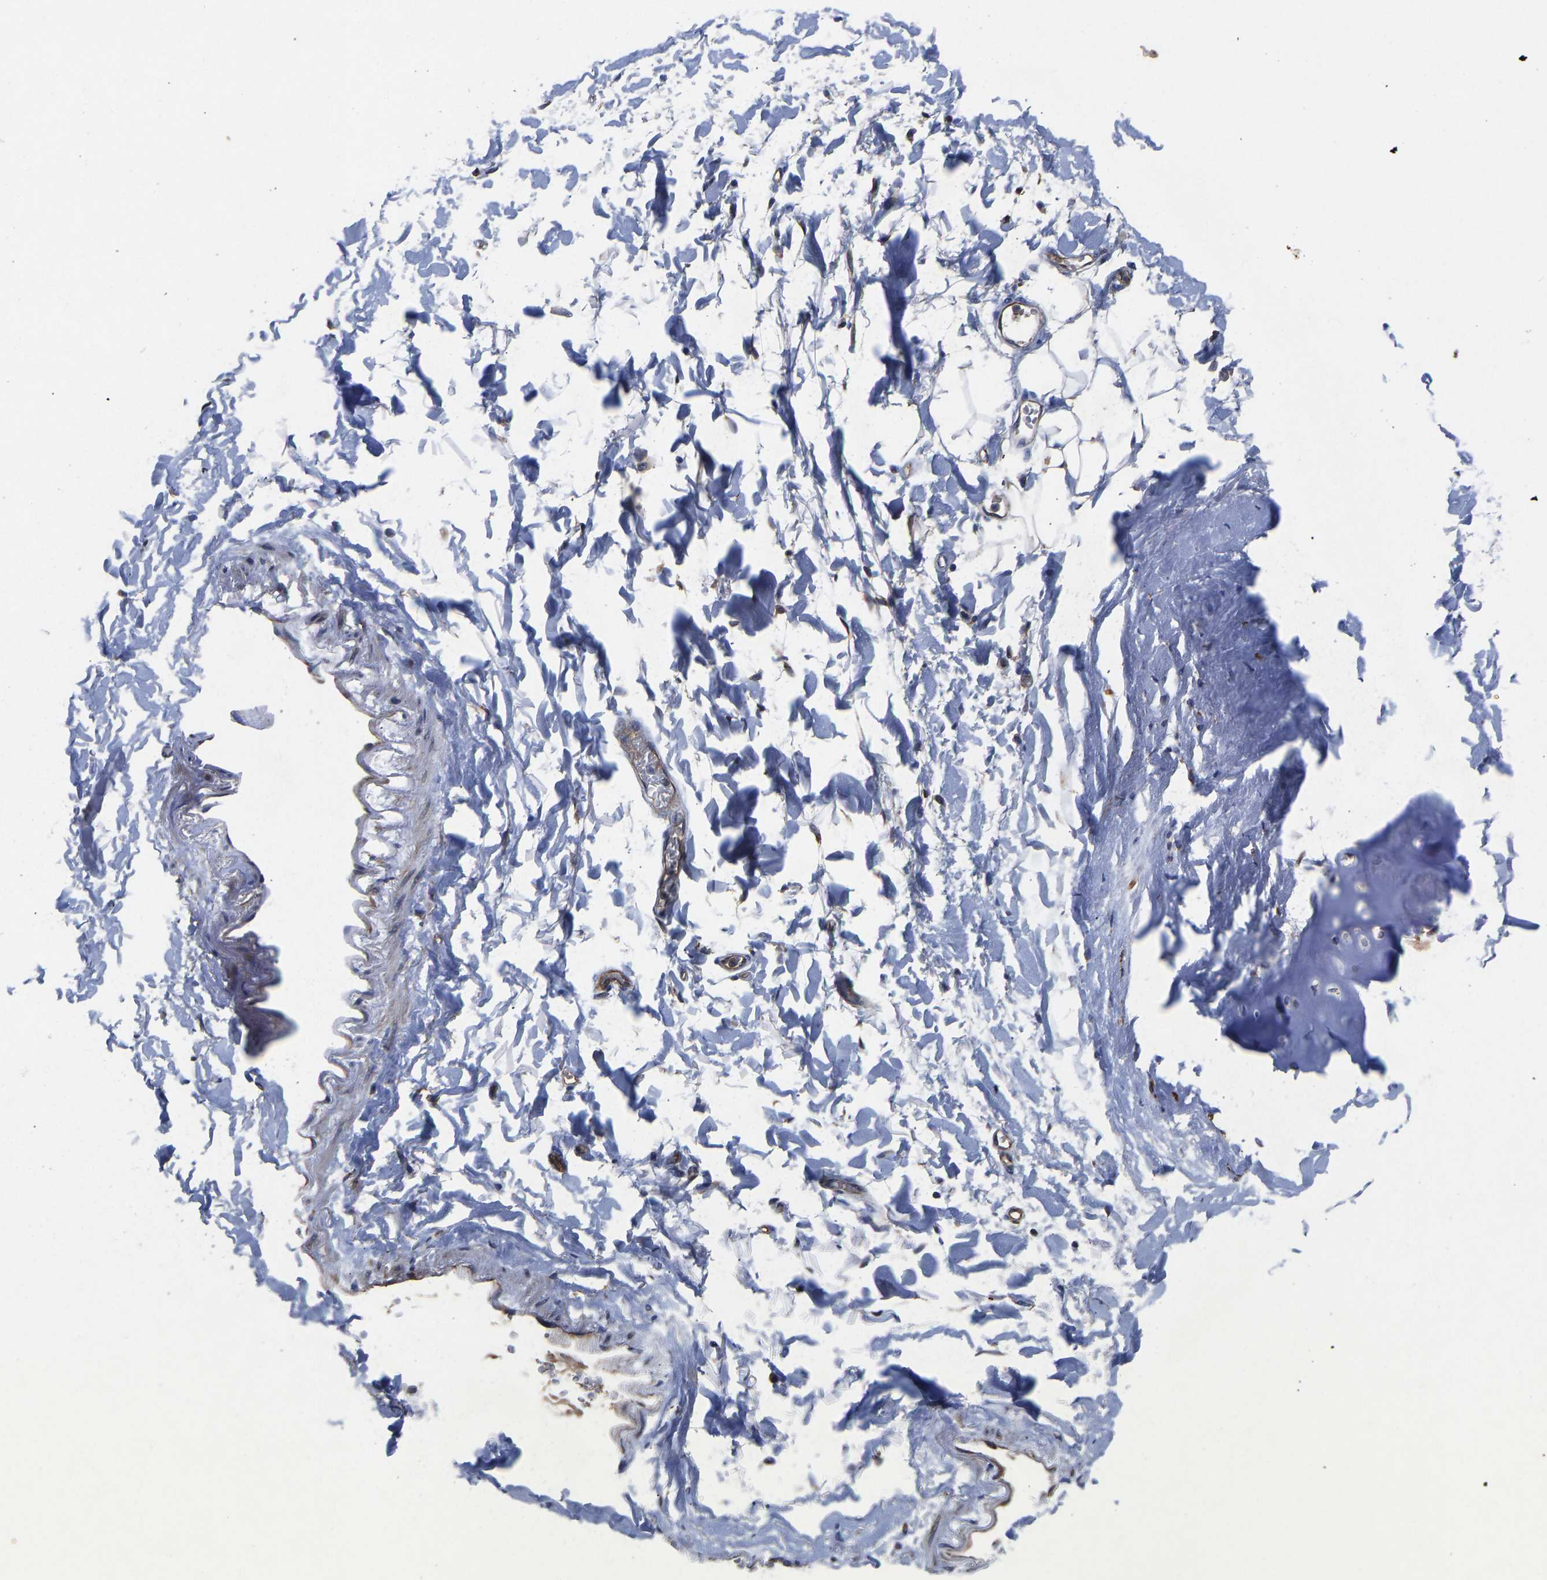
{"staining": {"intensity": "negative", "quantity": "none", "location": "none"}, "tissue": "adipose tissue", "cell_type": "Adipocytes", "image_type": "normal", "snomed": [{"axis": "morphology", "description": "Normal tissue, NOS"}, {"axis": "topography", "description": "Cartilage tissue"}, {"axis": "topography", "description": "Bronchus"}], "caption": "An image of adipose tissue stained for a protein reveals no brown staining in adipocytes.", "gene": "FRRS1", "patient": {"sex": "female", "age": 73}}